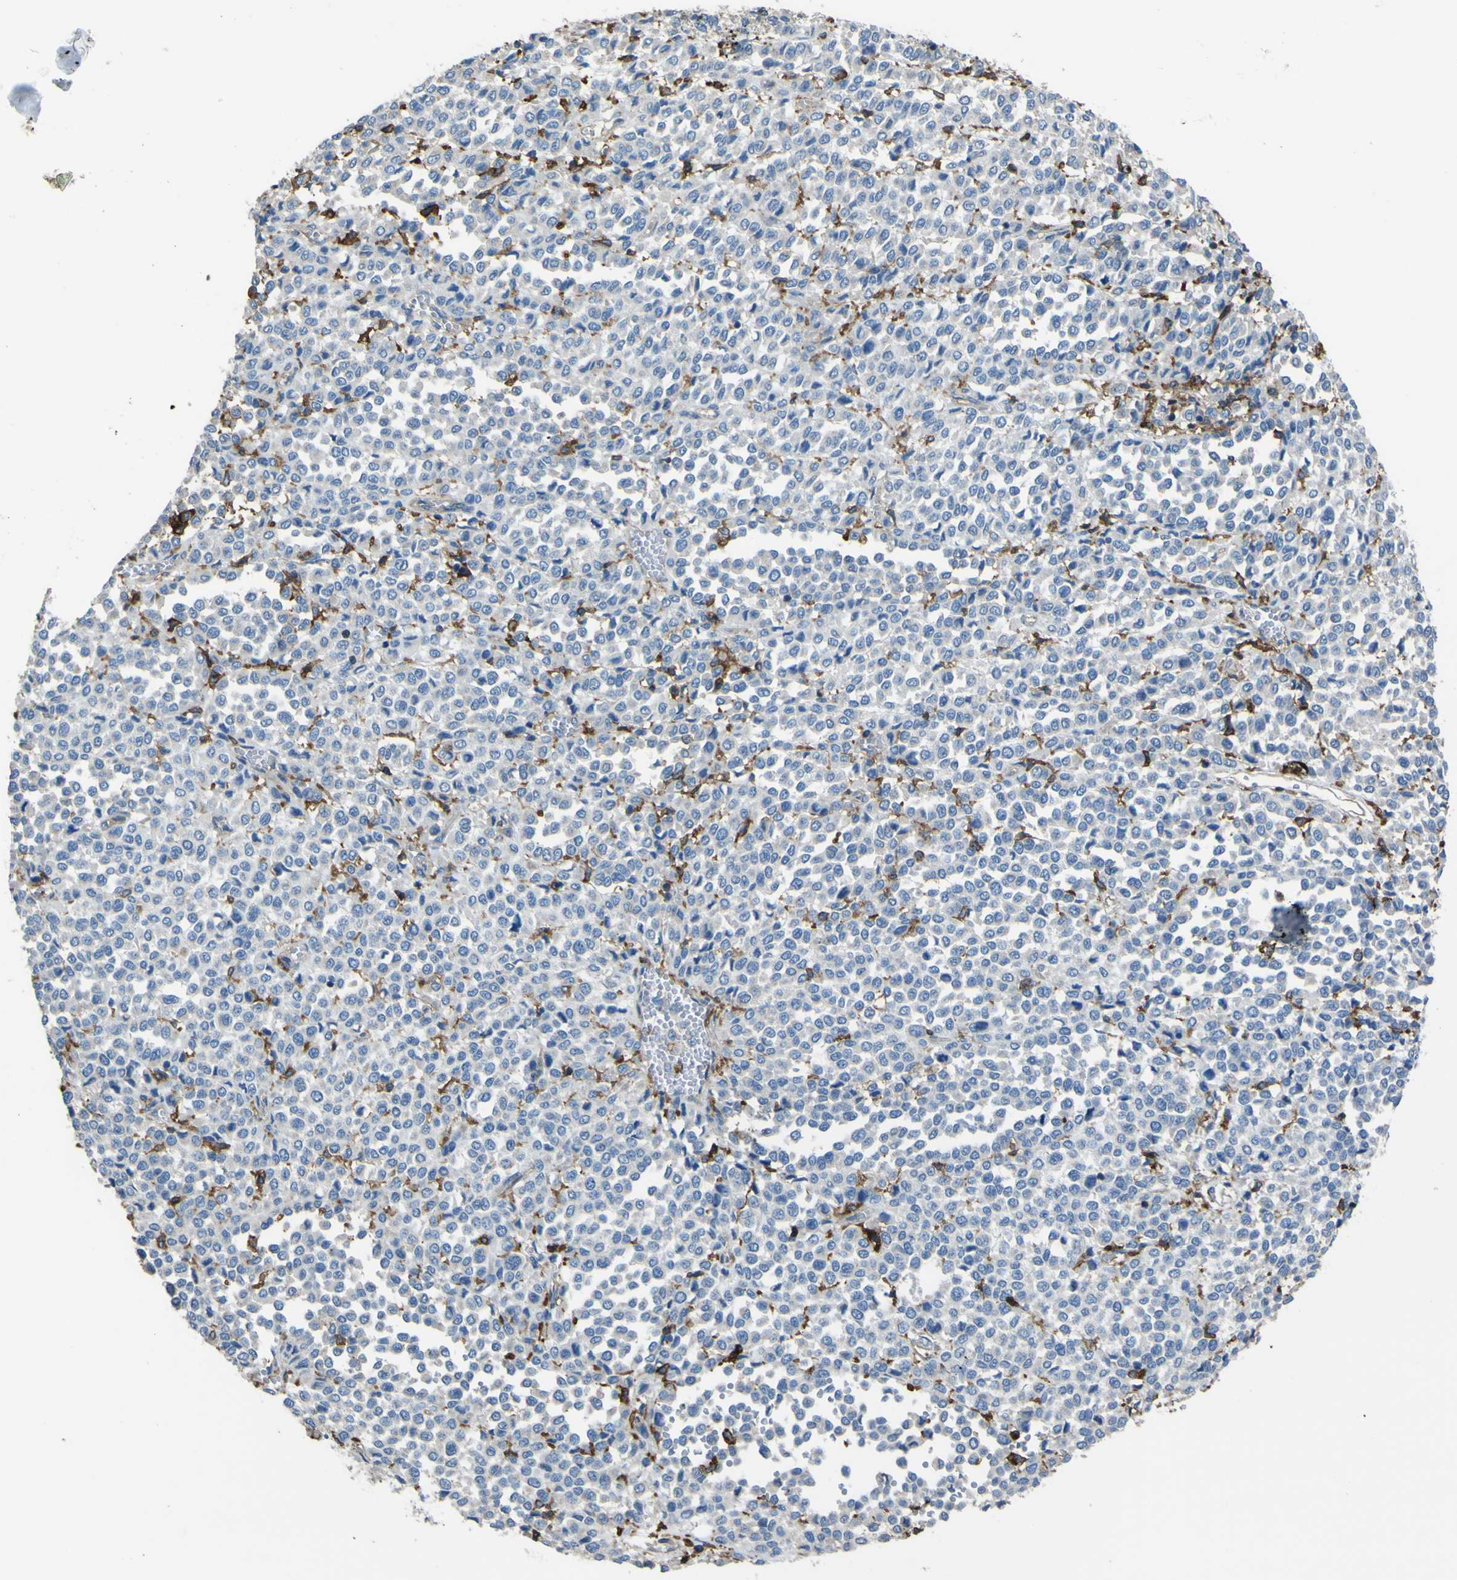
{"staining": {"intensity": "negative", "quantity": "none", "location": "none"}, "tissue": "melanoma", "cell_type": "Tumor cells", "image_type": "cancer", "snomed": [{"axis": "morphology", "description": "Malignant melanoma, Metastatic site"}, {"axis": "topography", "description": "Pancreas"}], "caption": "Micrograph shows no protein staining in tumor cells of melanoma tissue.", "gene": "LAIR1", "patient": {"sex": "female", "age": 30}}